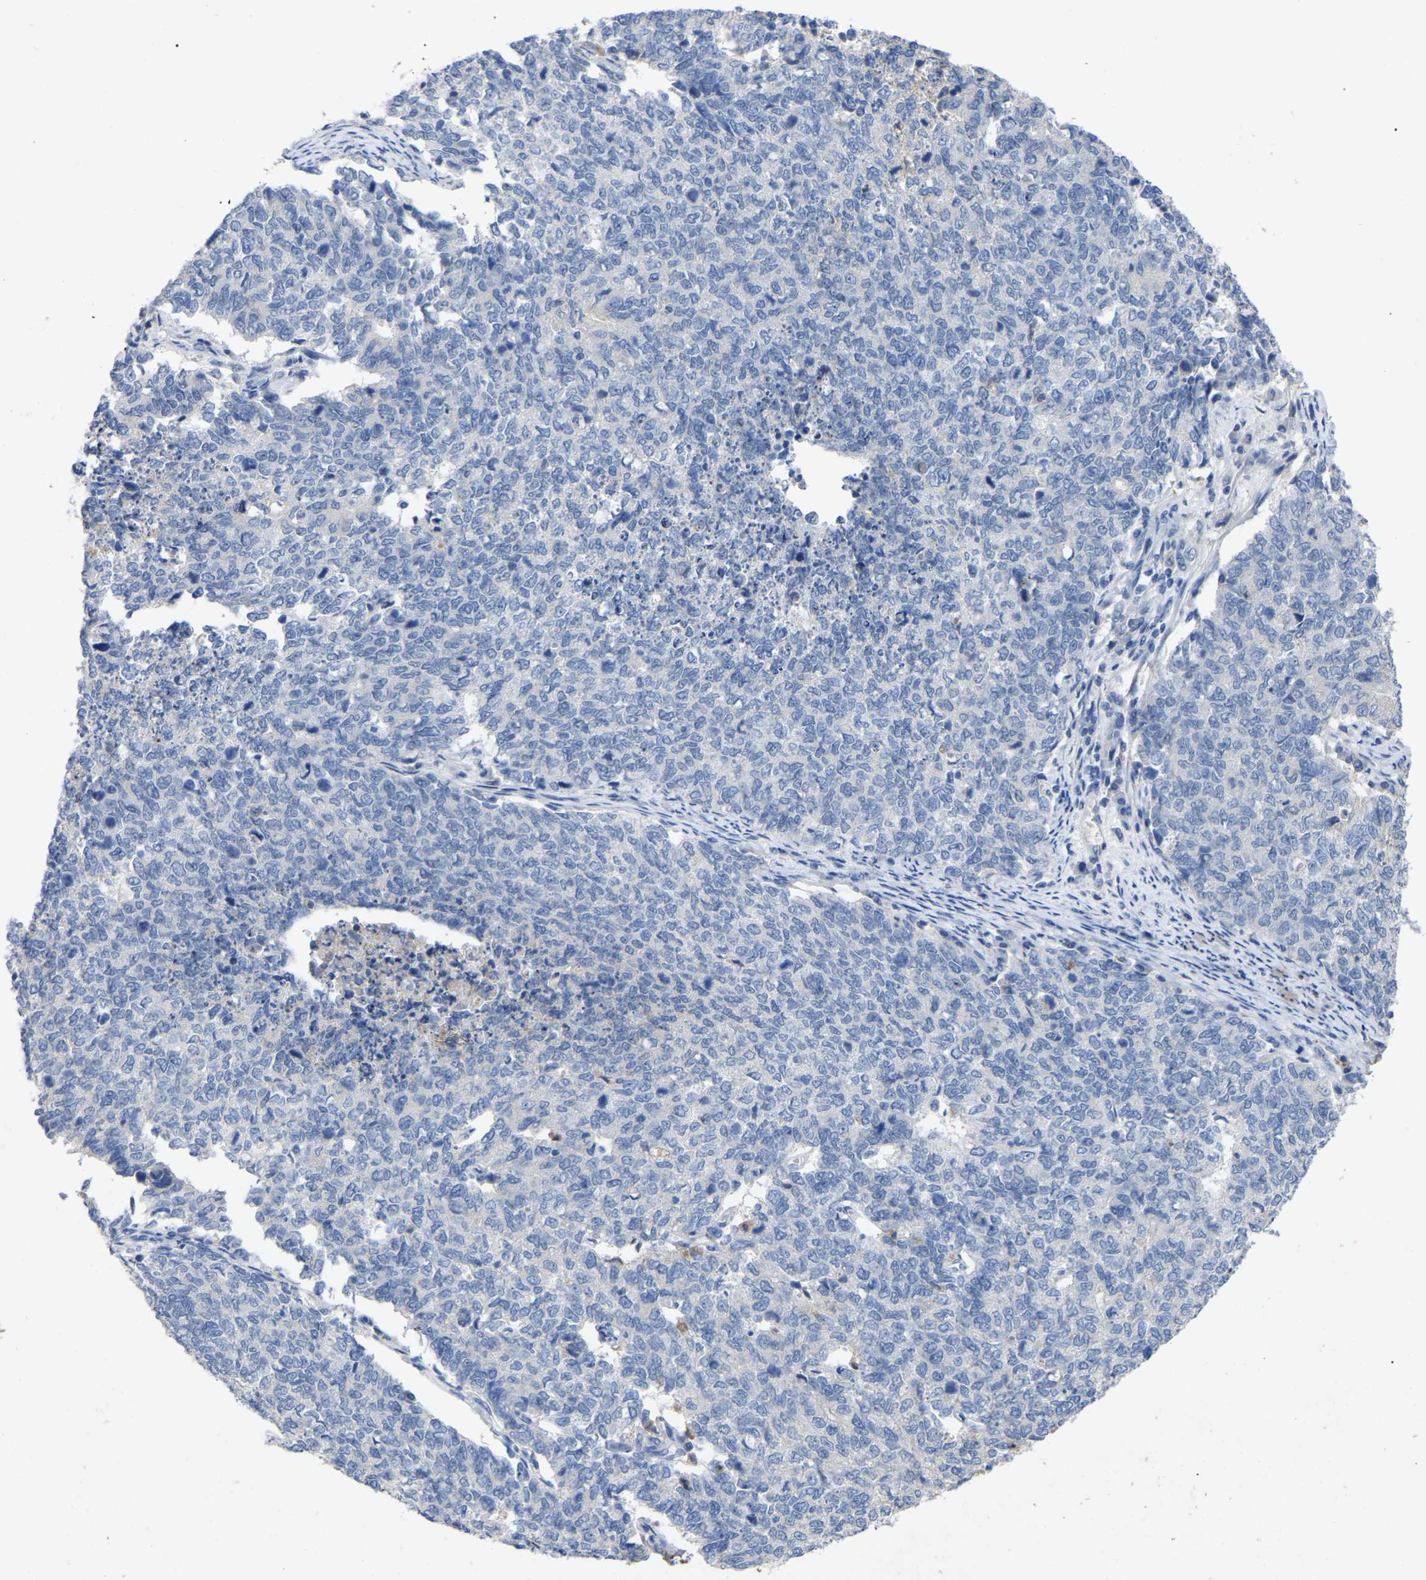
{"staining": {"intensity": "negative", "quantity": "none", "location": "none"}, "tissue": "cervical cancer", "cell_type": "Tumor cells", "image_type": "cancer", "snomed": [{"axis": "morphology", "description": "Squamous cell carcinoma, NOS"}, {"axis": "topography", "description": "Cervix"}], "caption": "There is no significant staining in tumor cells of cervical cancer.", "gene": "SMPD2", "patient": {"sex": "female", "age": 63}}